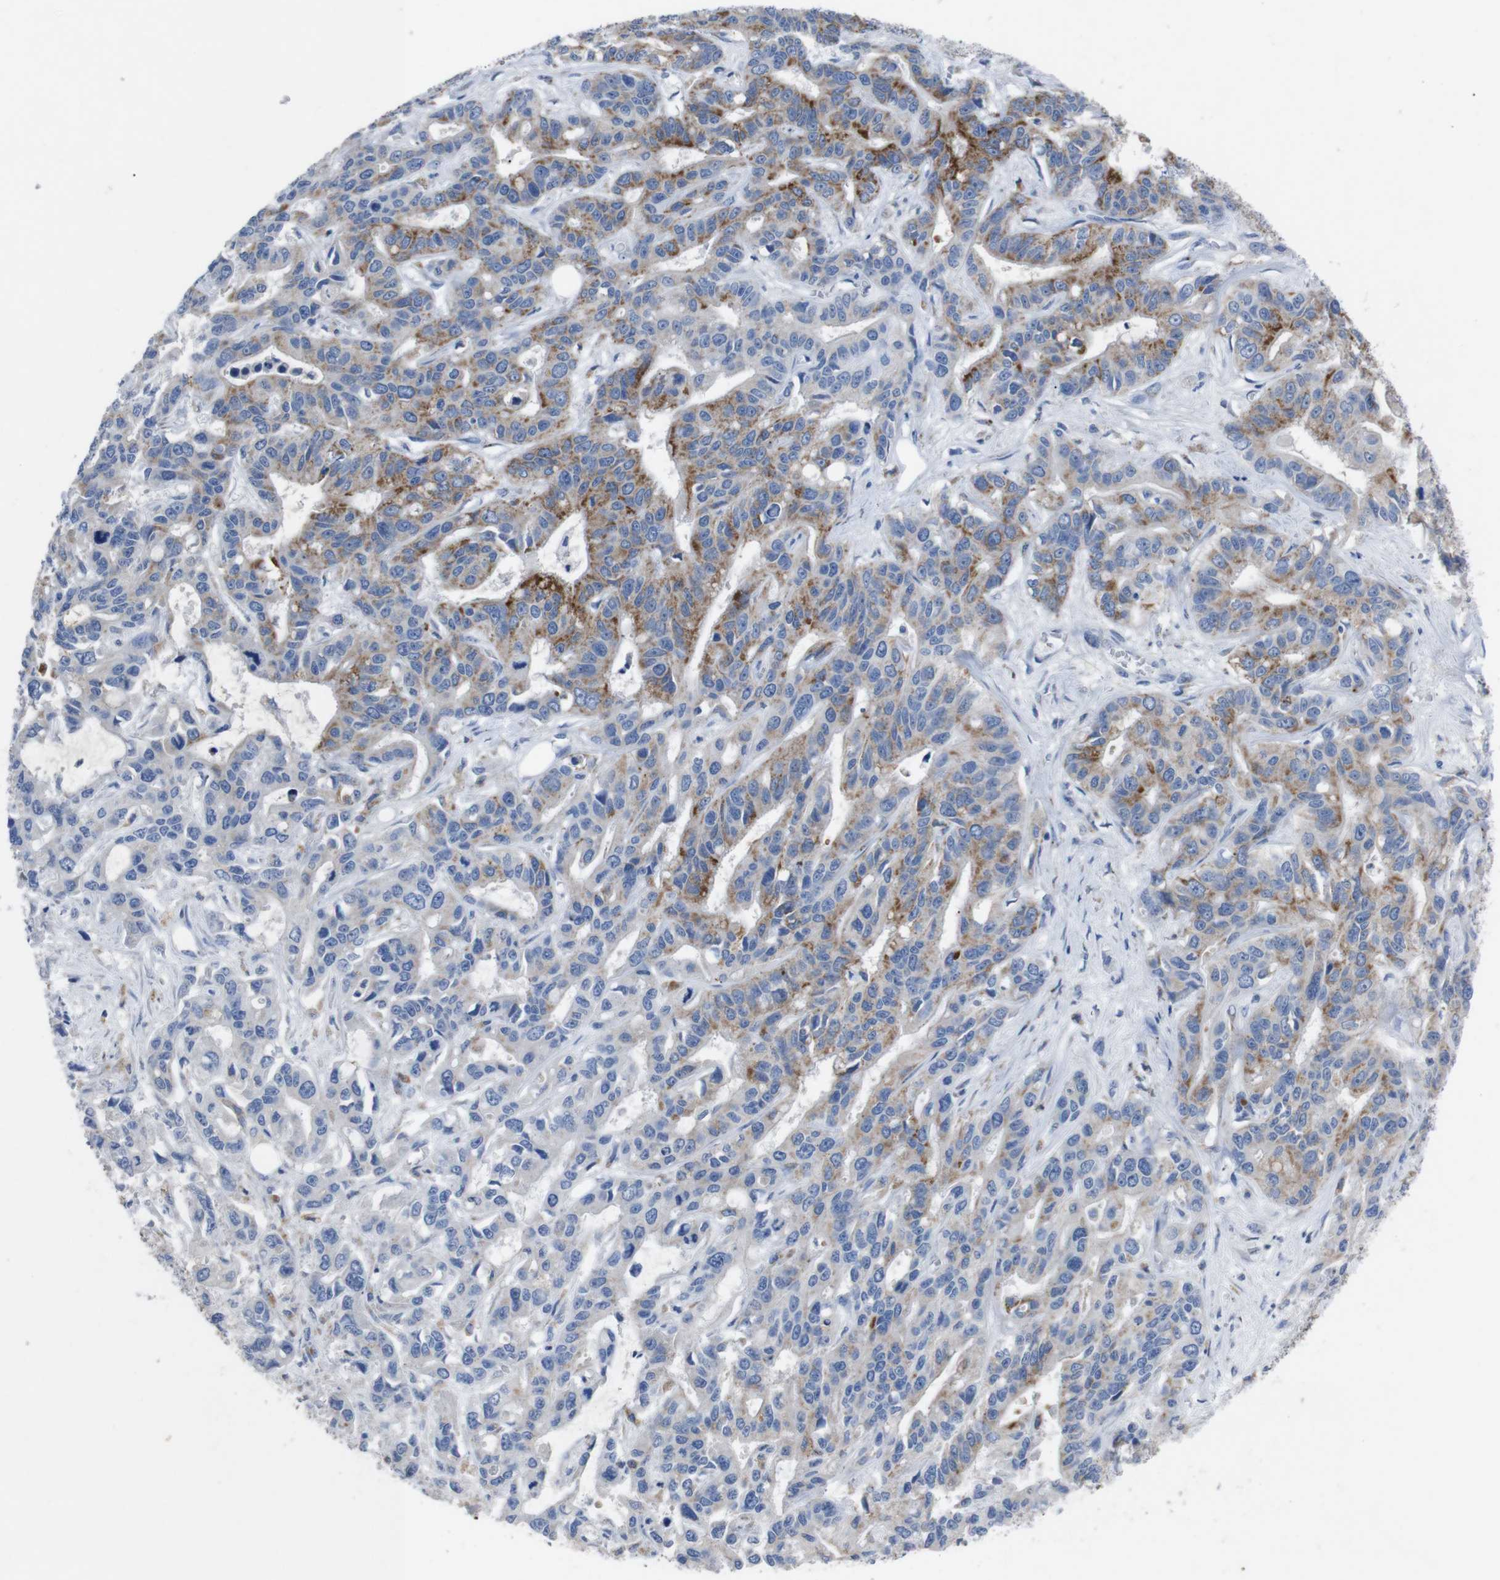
{"staining": {"intensity": "moderate", "quantity": "25%-75%", "location": "cytoplasmic/membranous"}, "tissue": "liver cancer", "cell_type": "Tumor cells", "image_type": "cancer", "snomed": [{"axis": "morphology", "description": "Cholangiocarcinoma"}, {"axis": "topography", "description": "Liver"}], "caption": "Protein staining demonstrates moderate cytoplasmic/membranous positivity in about 25%-75% of tumor cells in cholangiocarcinoma (liver). Nuclei are stained in blue.", "gene": "GJB2", "patient": {"sex": "female", "age": 65}}